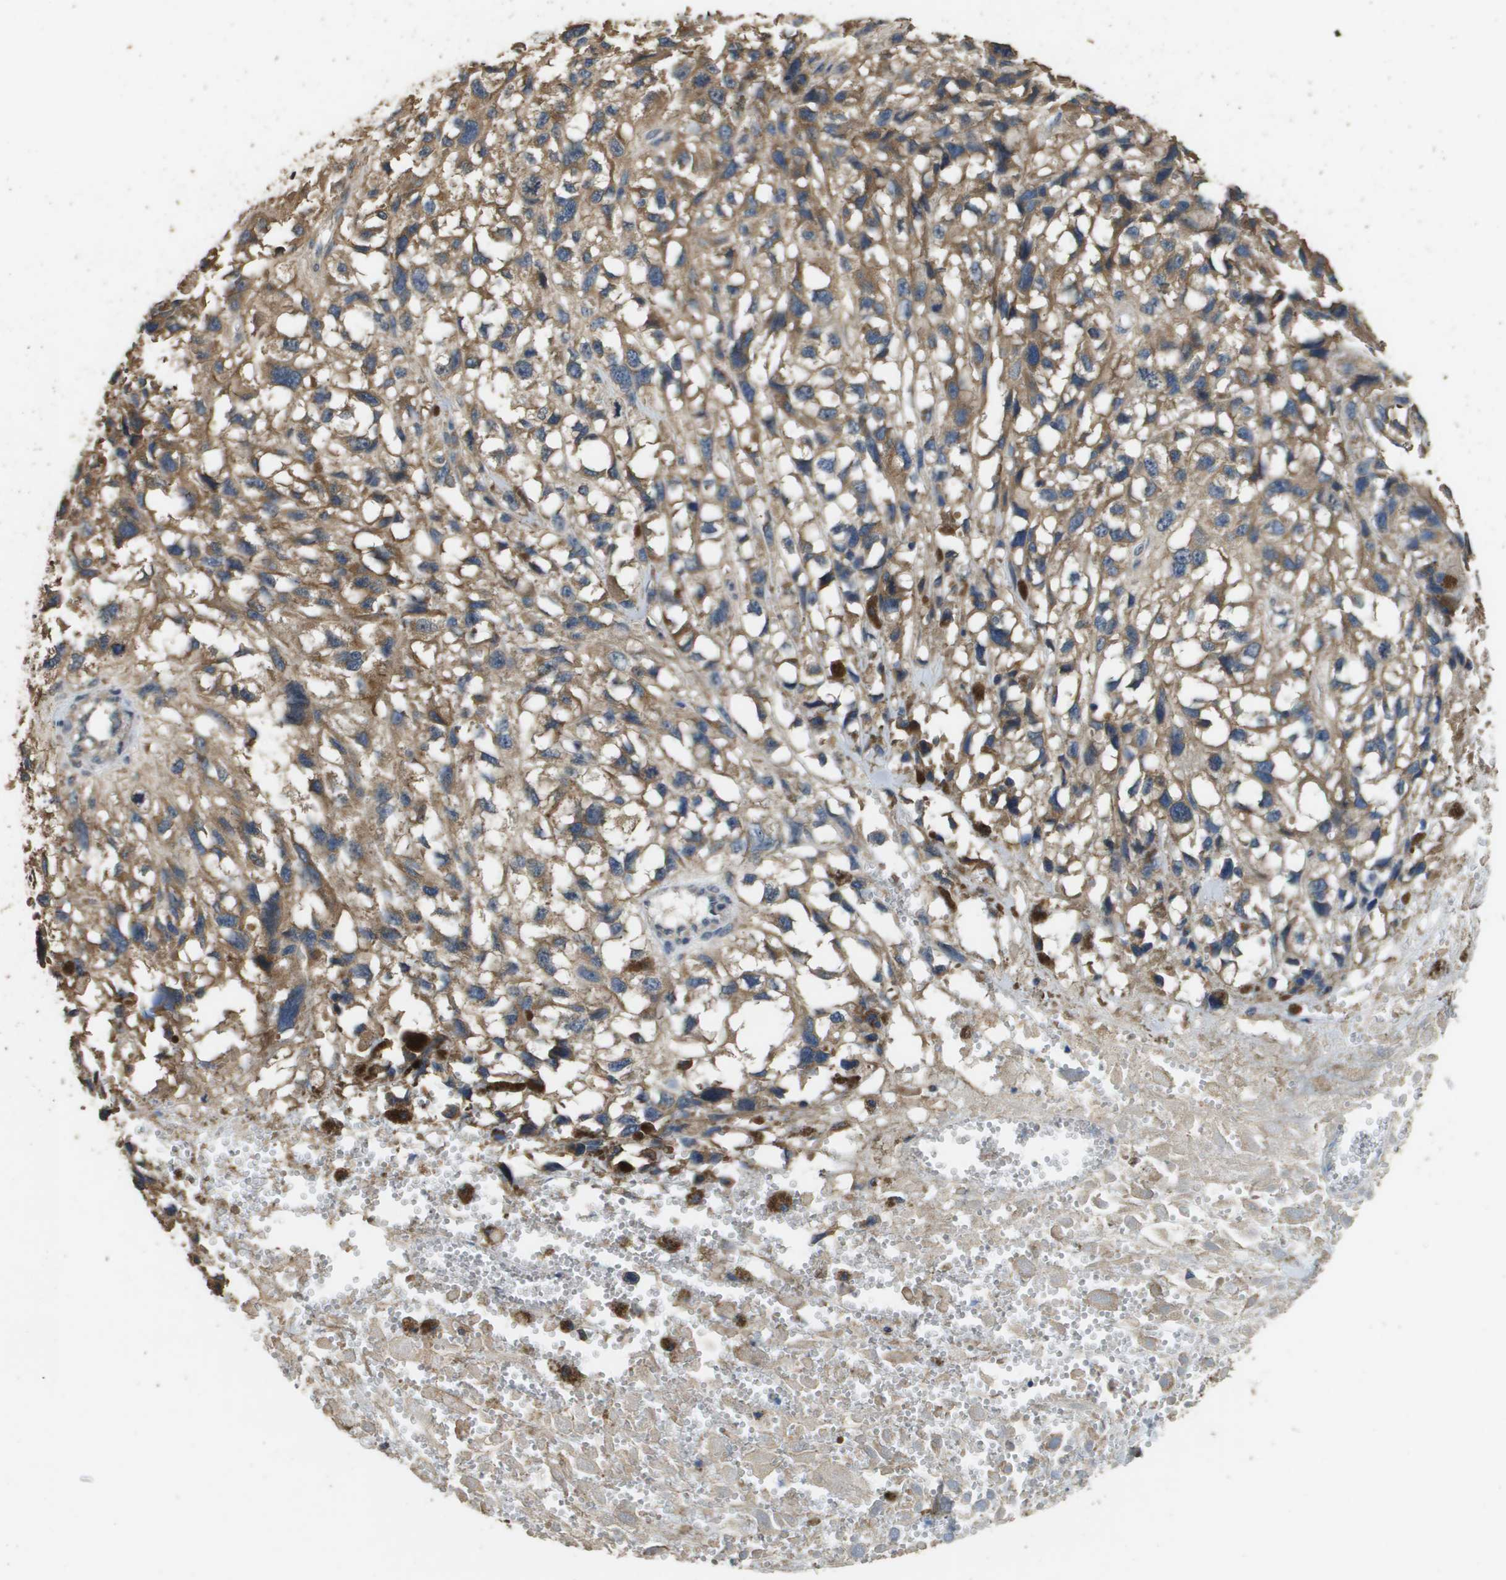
{"staining": {"intensity": "moderate", "quantity": "25%-75%", "location": "cytoplasmic/membranous"}, "tissue": "melanoma", "cell_type": "Tumor cells", "image_type": "cancer", "snomed": [{"axis": "morphology", "description": "Malignant melanoma, Metastatic site"}, {"axis": "topography", "description": "Lymph node"}], "caption": "Melanoma stained with a protein marker shows moderate staining in tumor cells.", "gene": "RAB6B", "patient": {"sex": "male", "age": 59}}